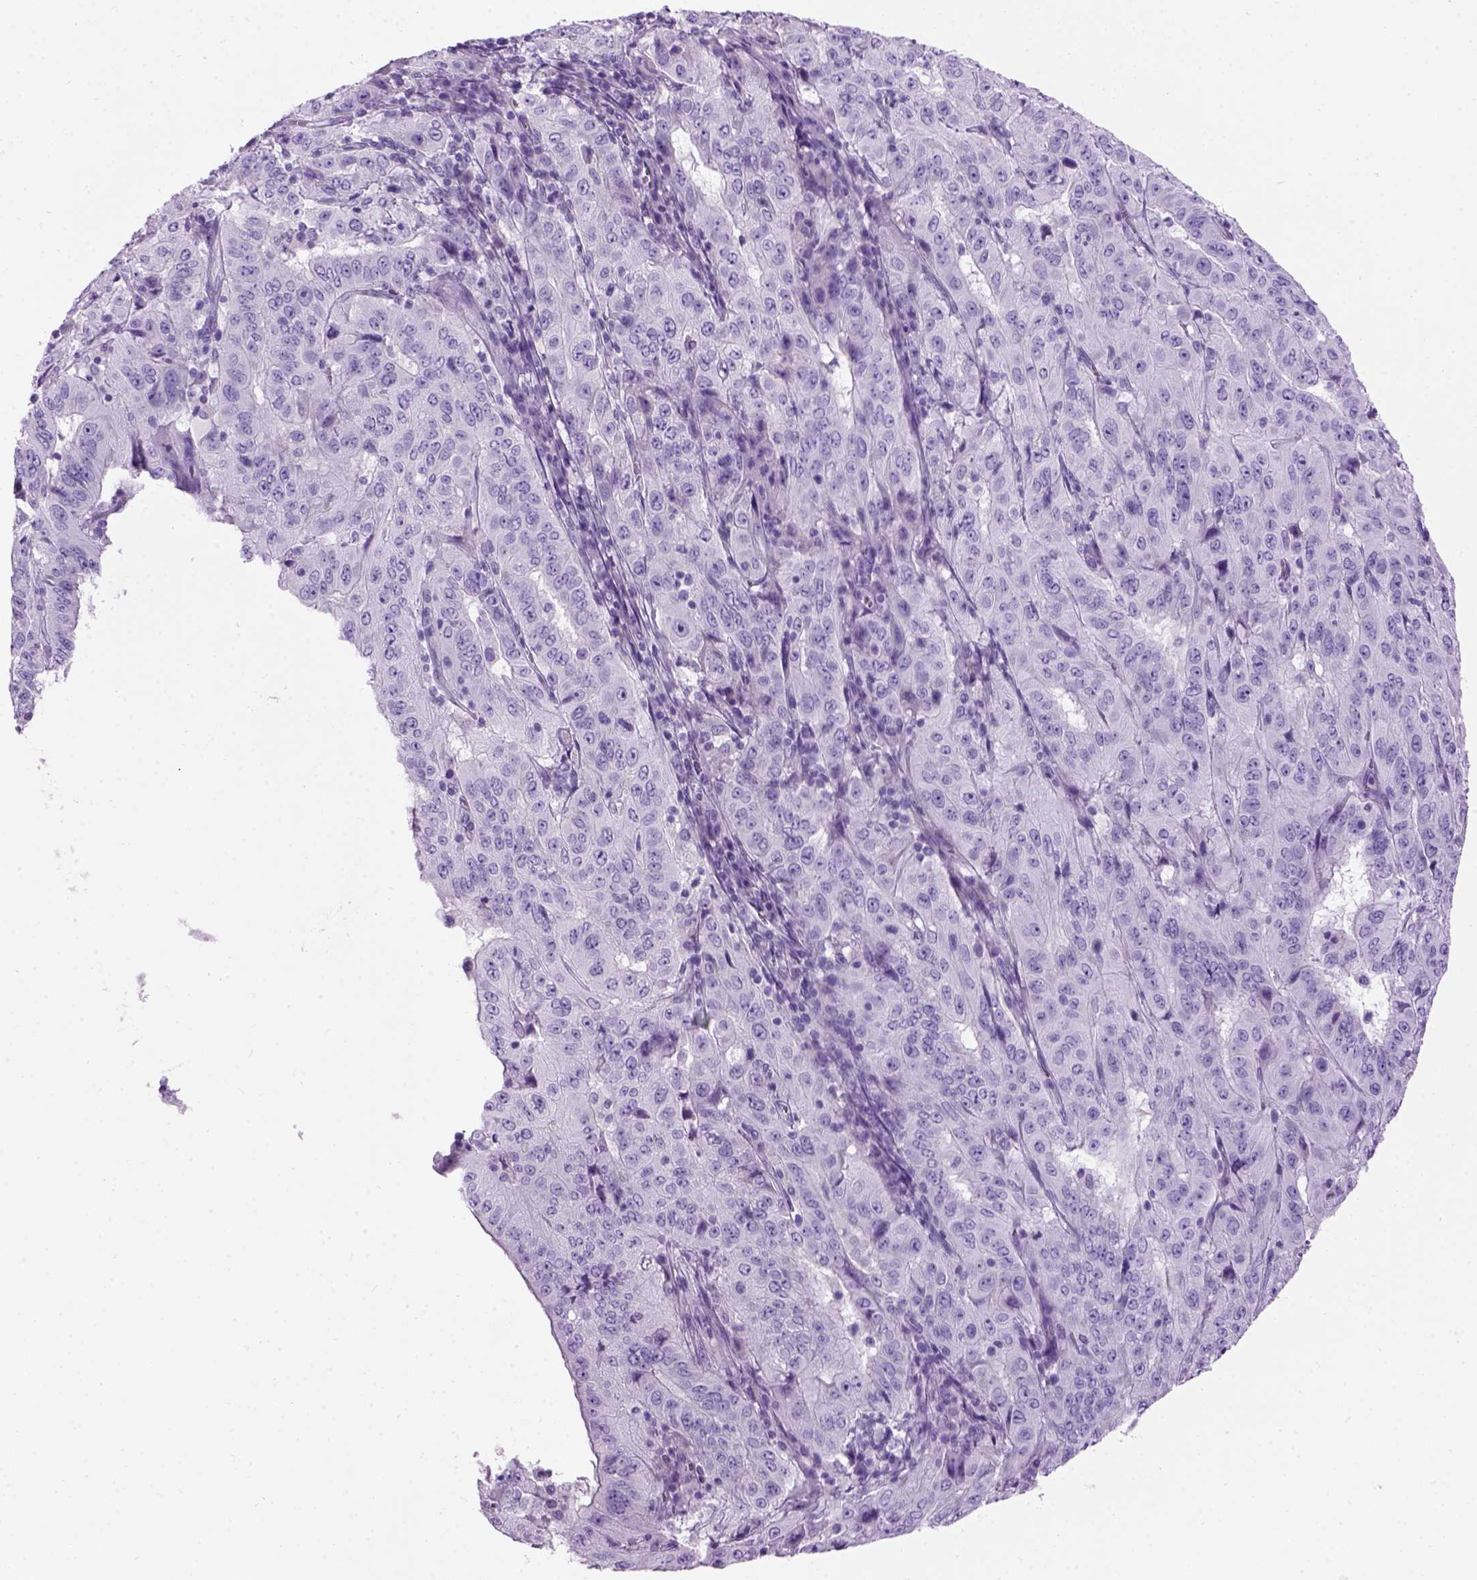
{"staining": {"intensity": "negative", "quantity": "none", "location": "none"}, "tissue": "pancreatic cancer", "cell_type": "Tumor cells", "image_type": "cancer", "snomed": [{"axis": "morphology", "description": "Adenocarcinoma, NOS"}, {"axis": "topography", "description": "Pancreas"}], "caption": "Immunohistochemistry histopathology image of human adenocarcinoma (pancreatic) stained for a protein (brown), which reveals no expression in tumor cells.", "gene": "GABRB2", "patient": {"sex": "male", "age": 63}}